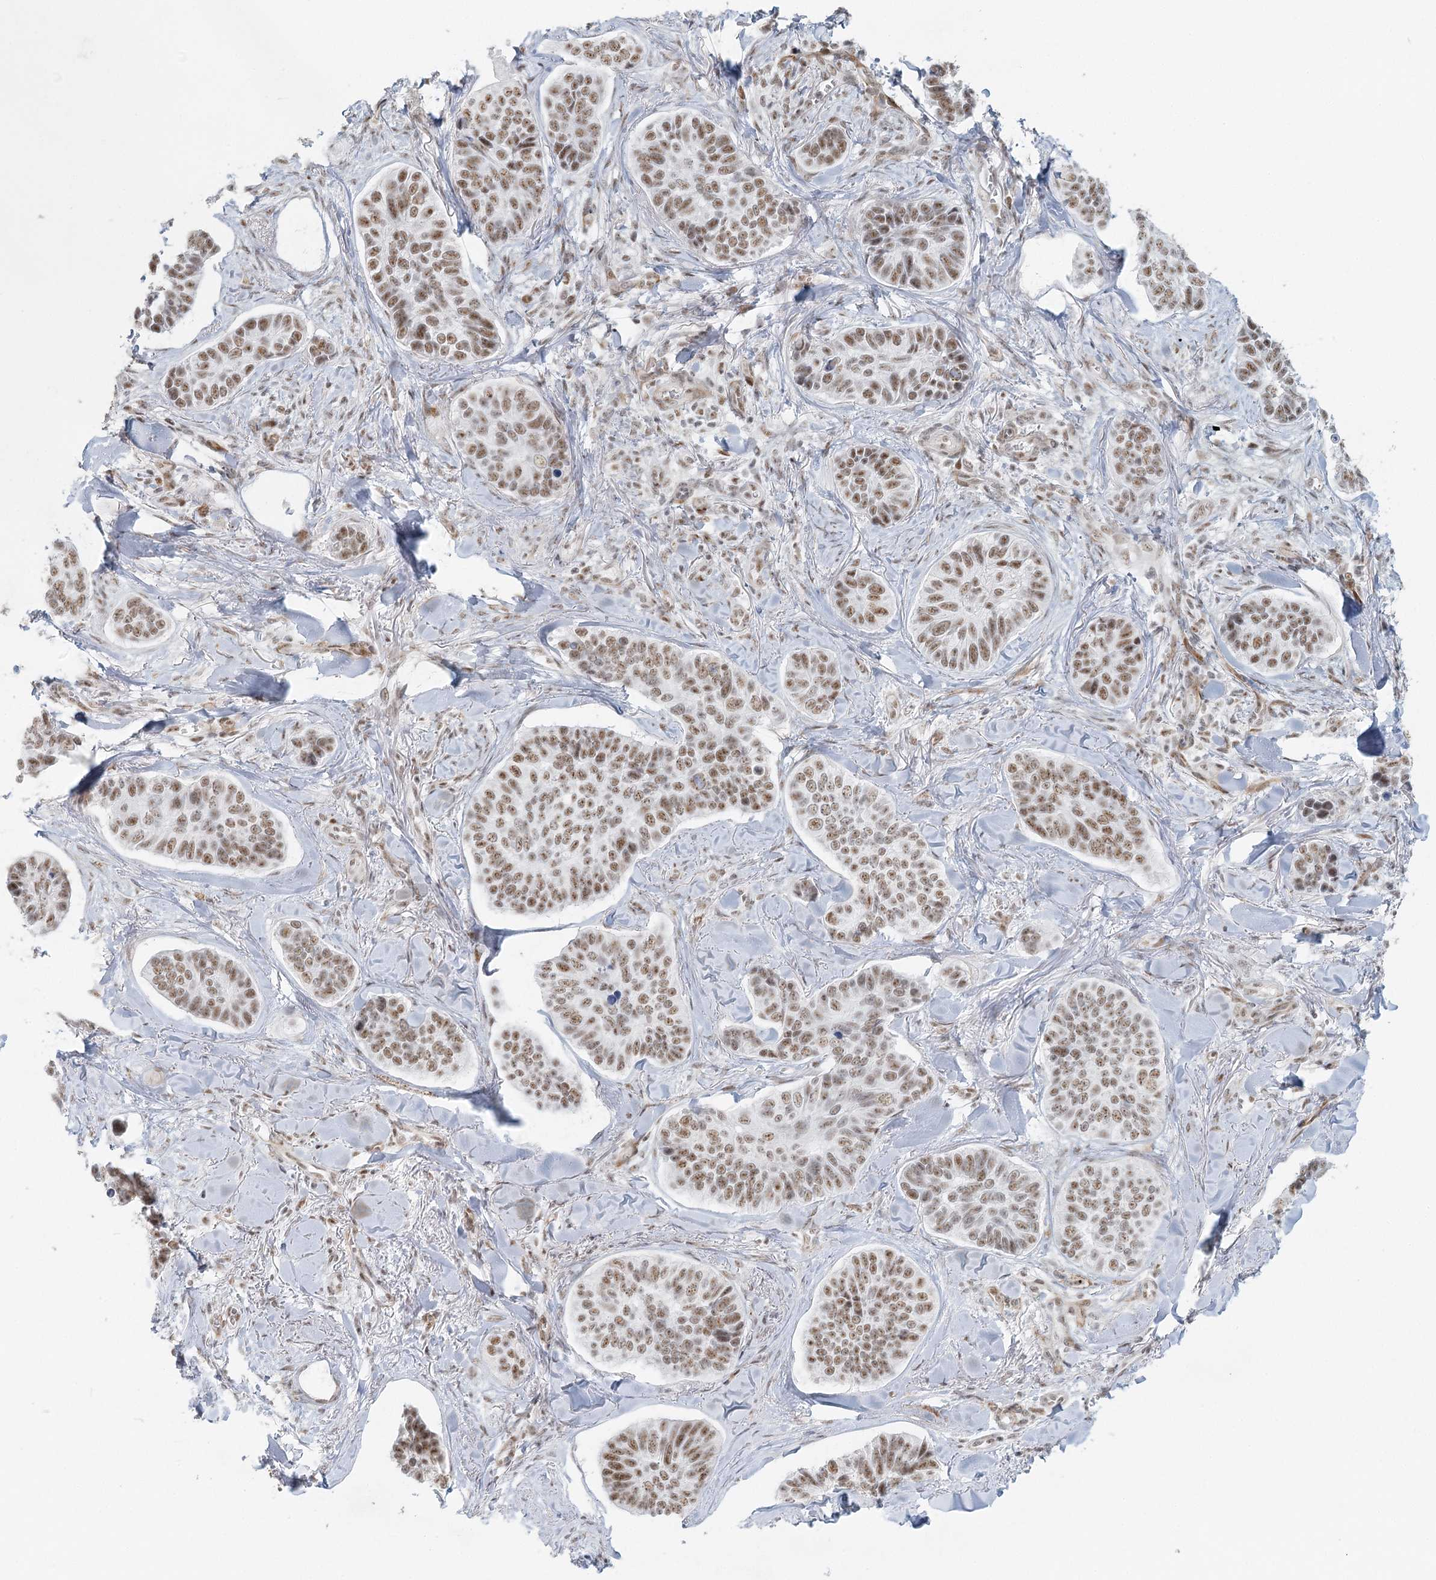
{"staining": {"intensity": "moderate", "quantity": ">75%", "location": "nuclear"}, "tissue": "skin cancer", "cell_type": "Tumor cells", "image_type": "cancer", "snomed": [{"axis": "morphology", "description": "Basal cell carcinoma"}, {"axis": "topography", "description": "Skin"}], "caption": "Tumor cells reveal medium levels of moderate nuclear expression in about >75% of cells in skin cancer.", "gene": "U2SURP", "patient": {"sex": "male", "age": 62}}